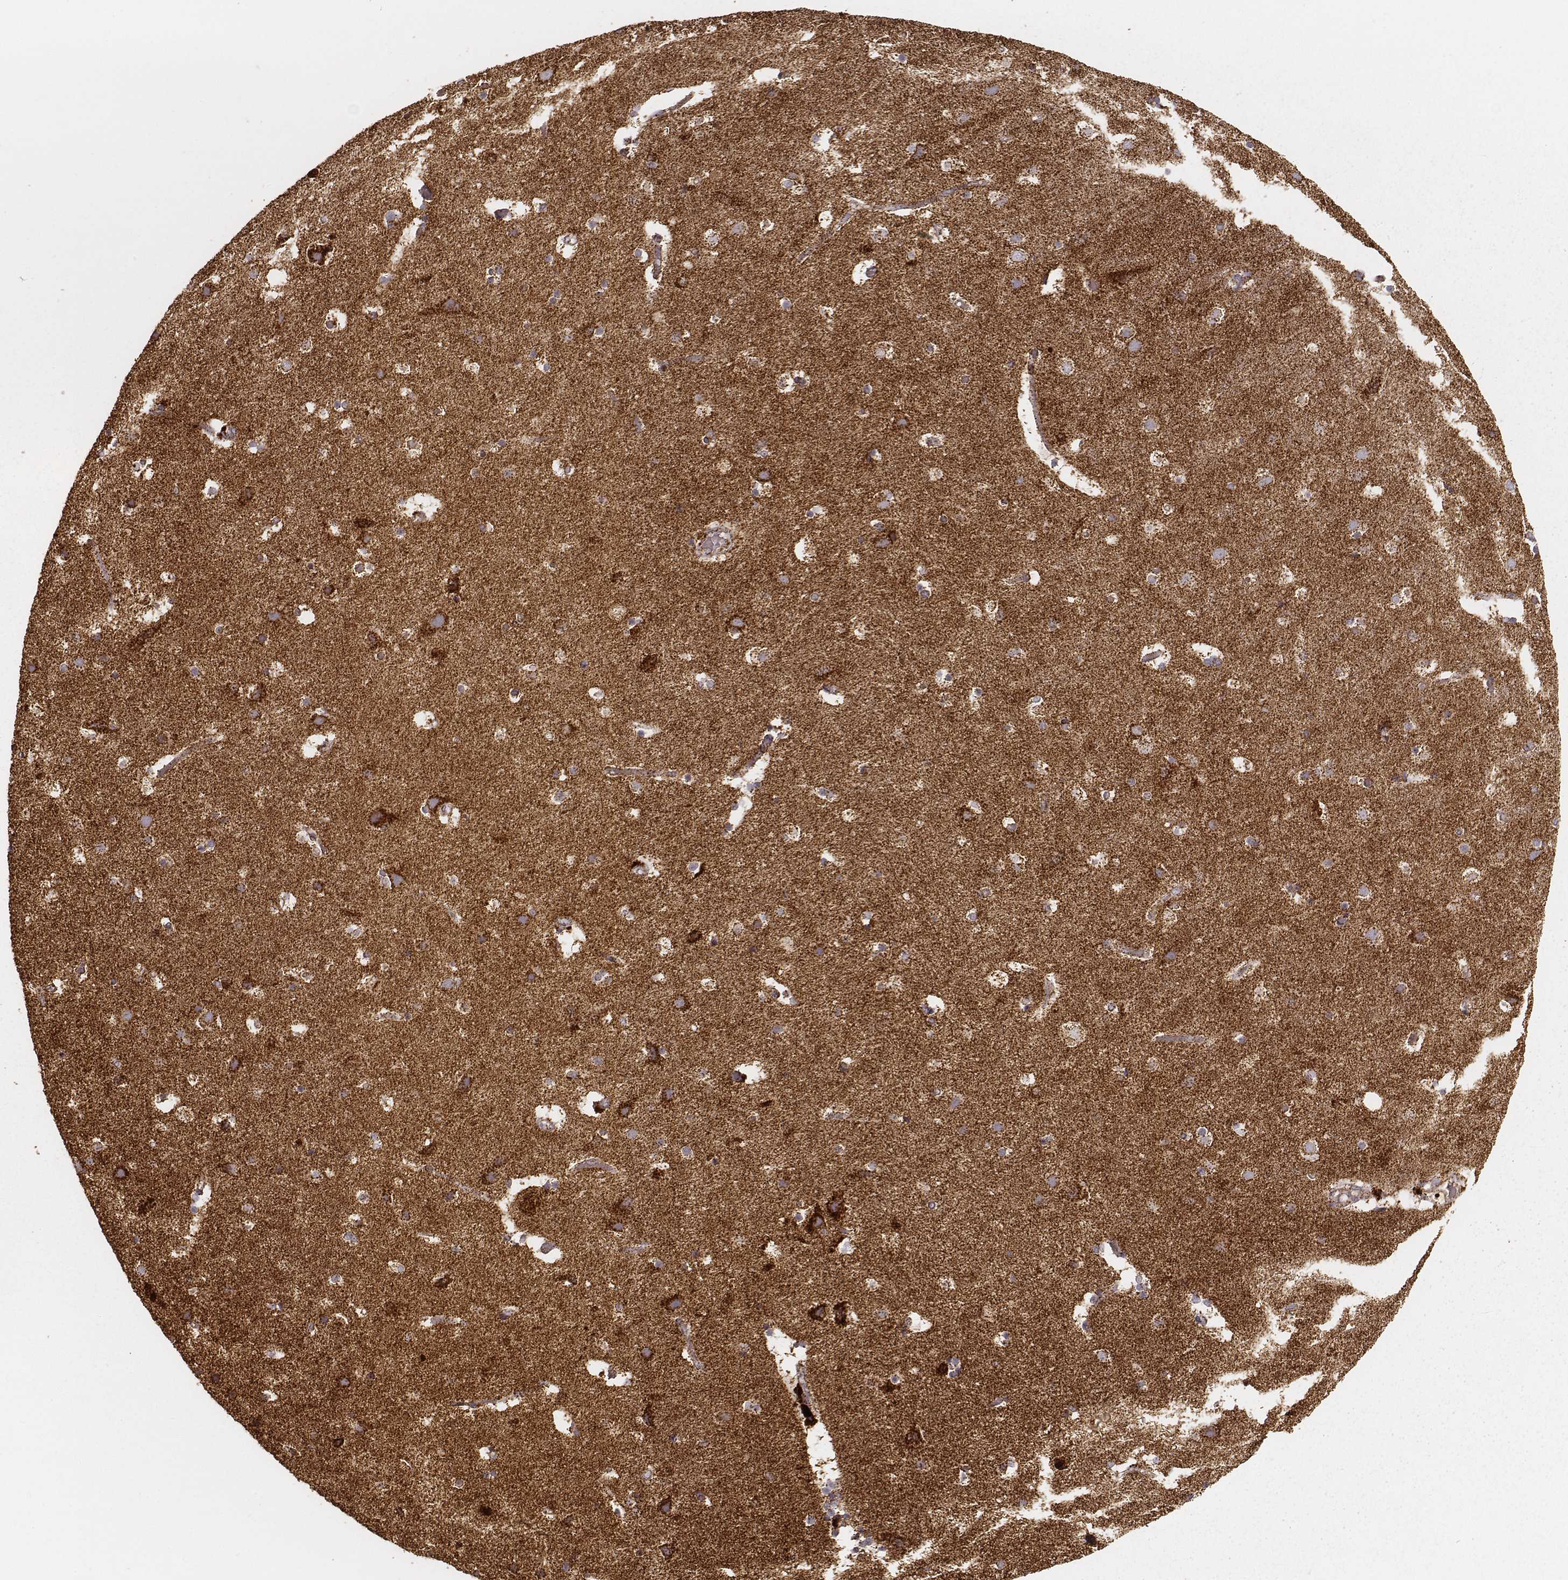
{"staining": {"intensity": "moderate", "quantity": ">75%", "location": "cytoplasmic/membranous"}, "tissue": "cerebral cortex", "cell_type": "Endothelial cells", "image_type": "normal", "snomed": [{"axis": "morphology", "description": "Normal tissue, NOS"}, {"axis": "topography", "description": "Cerebral cortex"}], "caption": "IHC micrograph of normal cerebral cortex: cerebral cortex stained using immunohistochemistry (IHC) demonstrates medium levels of moderate protein expression localized specifically in the cytoplasmic/membranous of endothelial cells, appearing as a cytoplasmic/membranous brown color.", "gene": "CS", "patient": {"sex": "female", "age": 52}}